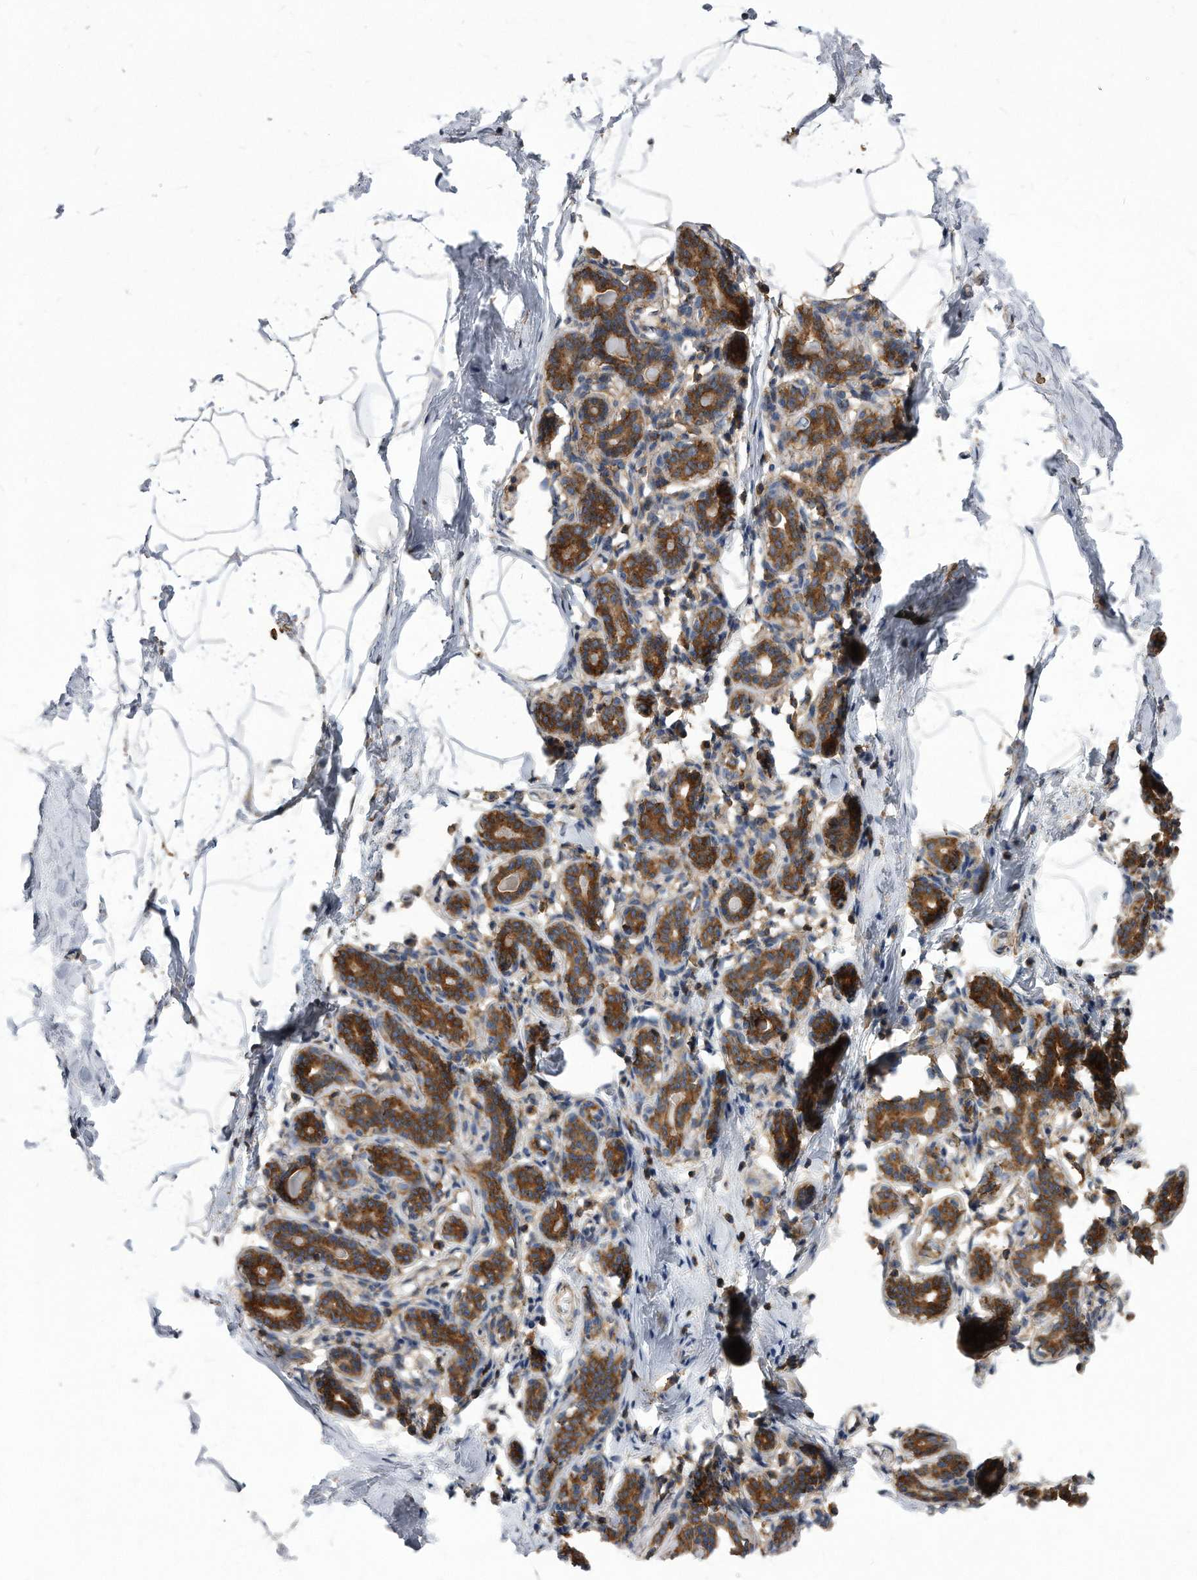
{"staining": {"intensity": "negative", "quantity": "none", "location": "none"}, "tissue": "breast", "cell_type": "Adipocytes", "image_type": "normal", "snomed": [{"axis": "morphology", "description": "Normal tissue, NOS"}, {"axis": "morphology", "description": "Lobular carcinoma"}, {"axis": "topography", "description": "Breast"}], "caption": "This is an immunohistochemistry photomicrograph of normal breast. There is no positivity in adipocytes.", "gene": "ATG5", "patient": {"sex": "female", "age": 62}}